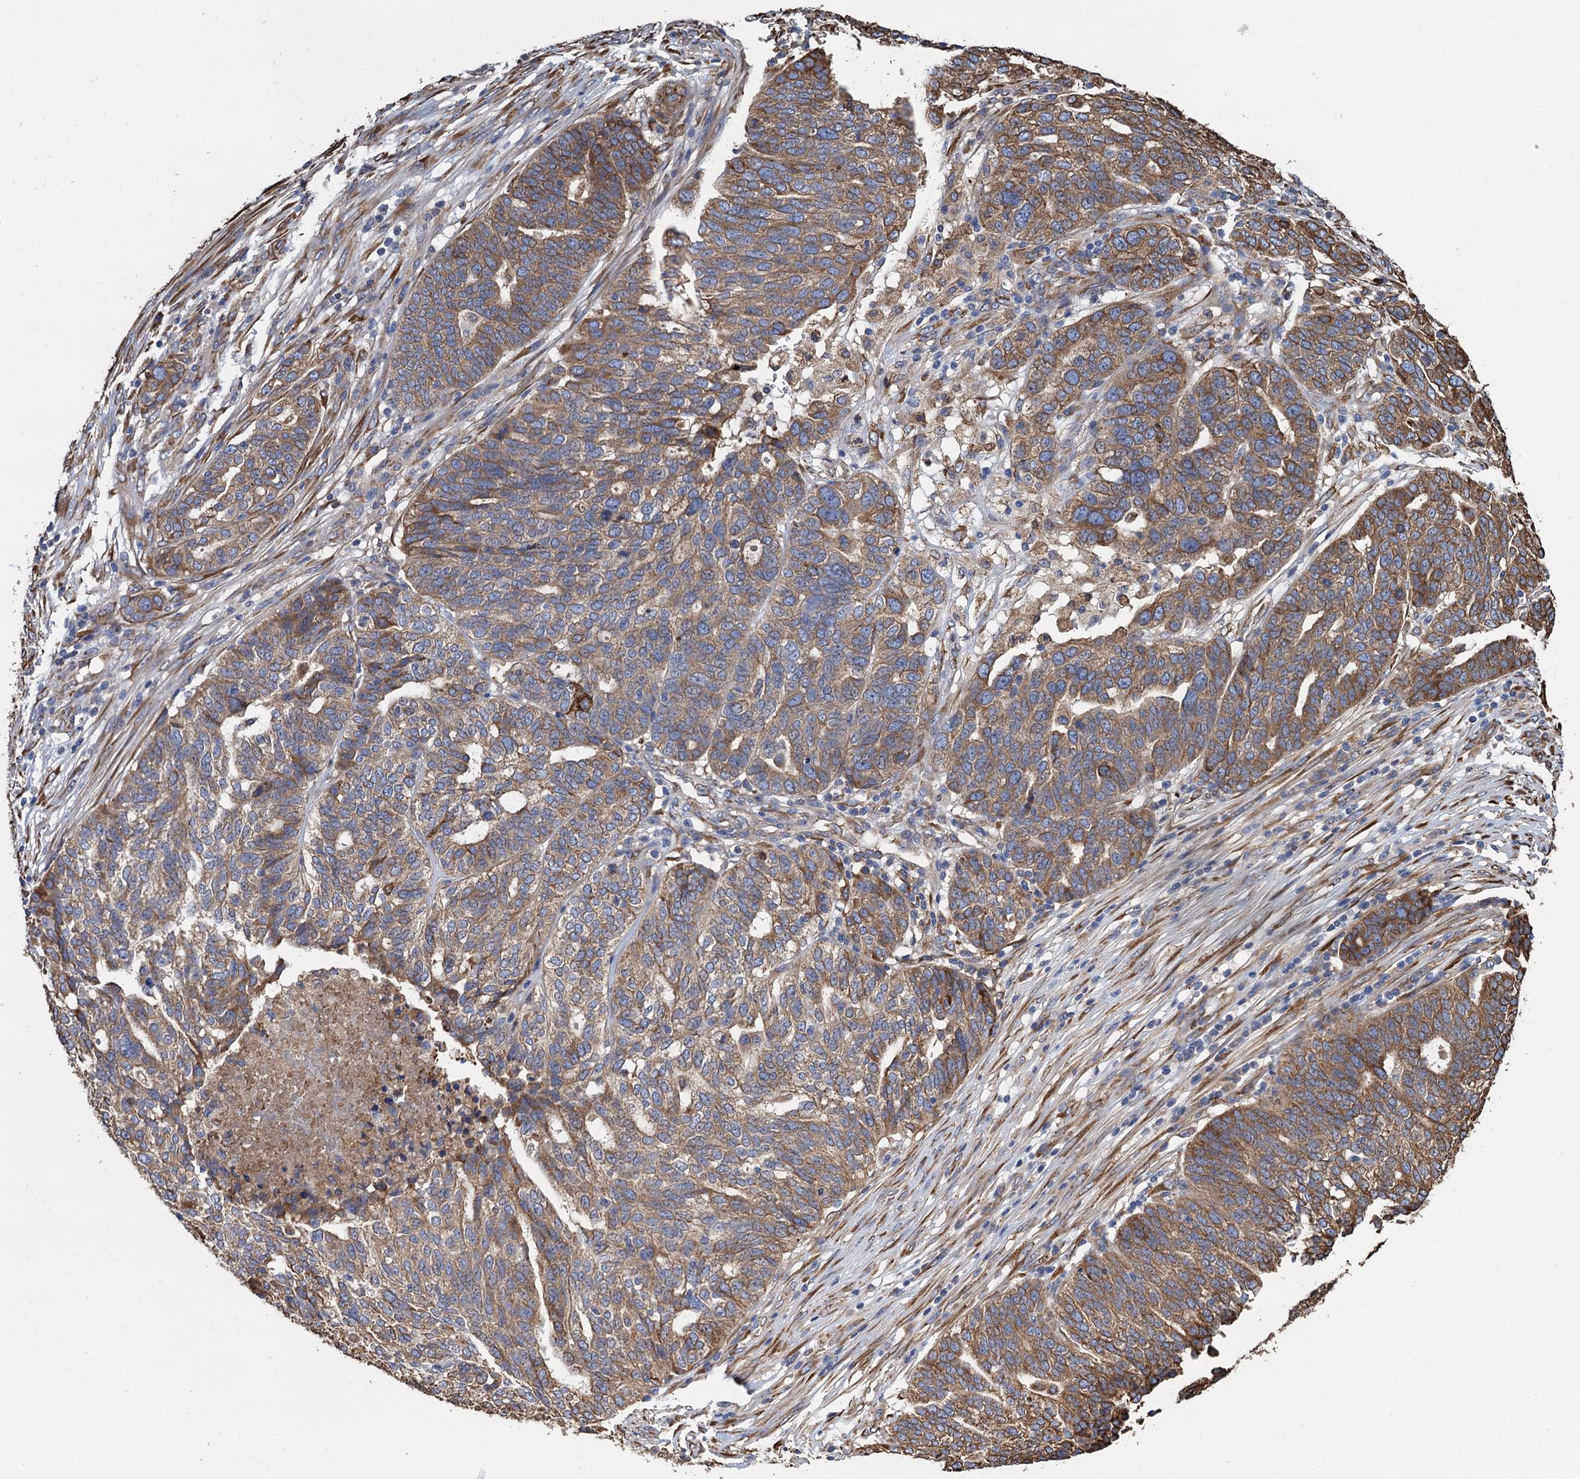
{"staining": {"intensity": "moderate", "quantity": ">75%", "location": "cytoplasmic/membranous"}, "tissue": "ovarian cancer", "cell_type": "Tumor cells", "image_type": "cancer", "snomed": [{"axis": "morphology", "description": "Cystadenocarcinoma, serous, NOS"}, {"axis": "topography", "description": "Ovary"}], "caption": "High-power microscopy captured an immunohistochemistry (IHC) image of serous cystadenocarcinoma (ovarian), revealing moderate cytoplasmic/membranous staining in about >75% of tumor cells.", "gene": "CNNM1", "patient": {"sex": "female", "age": 59}}